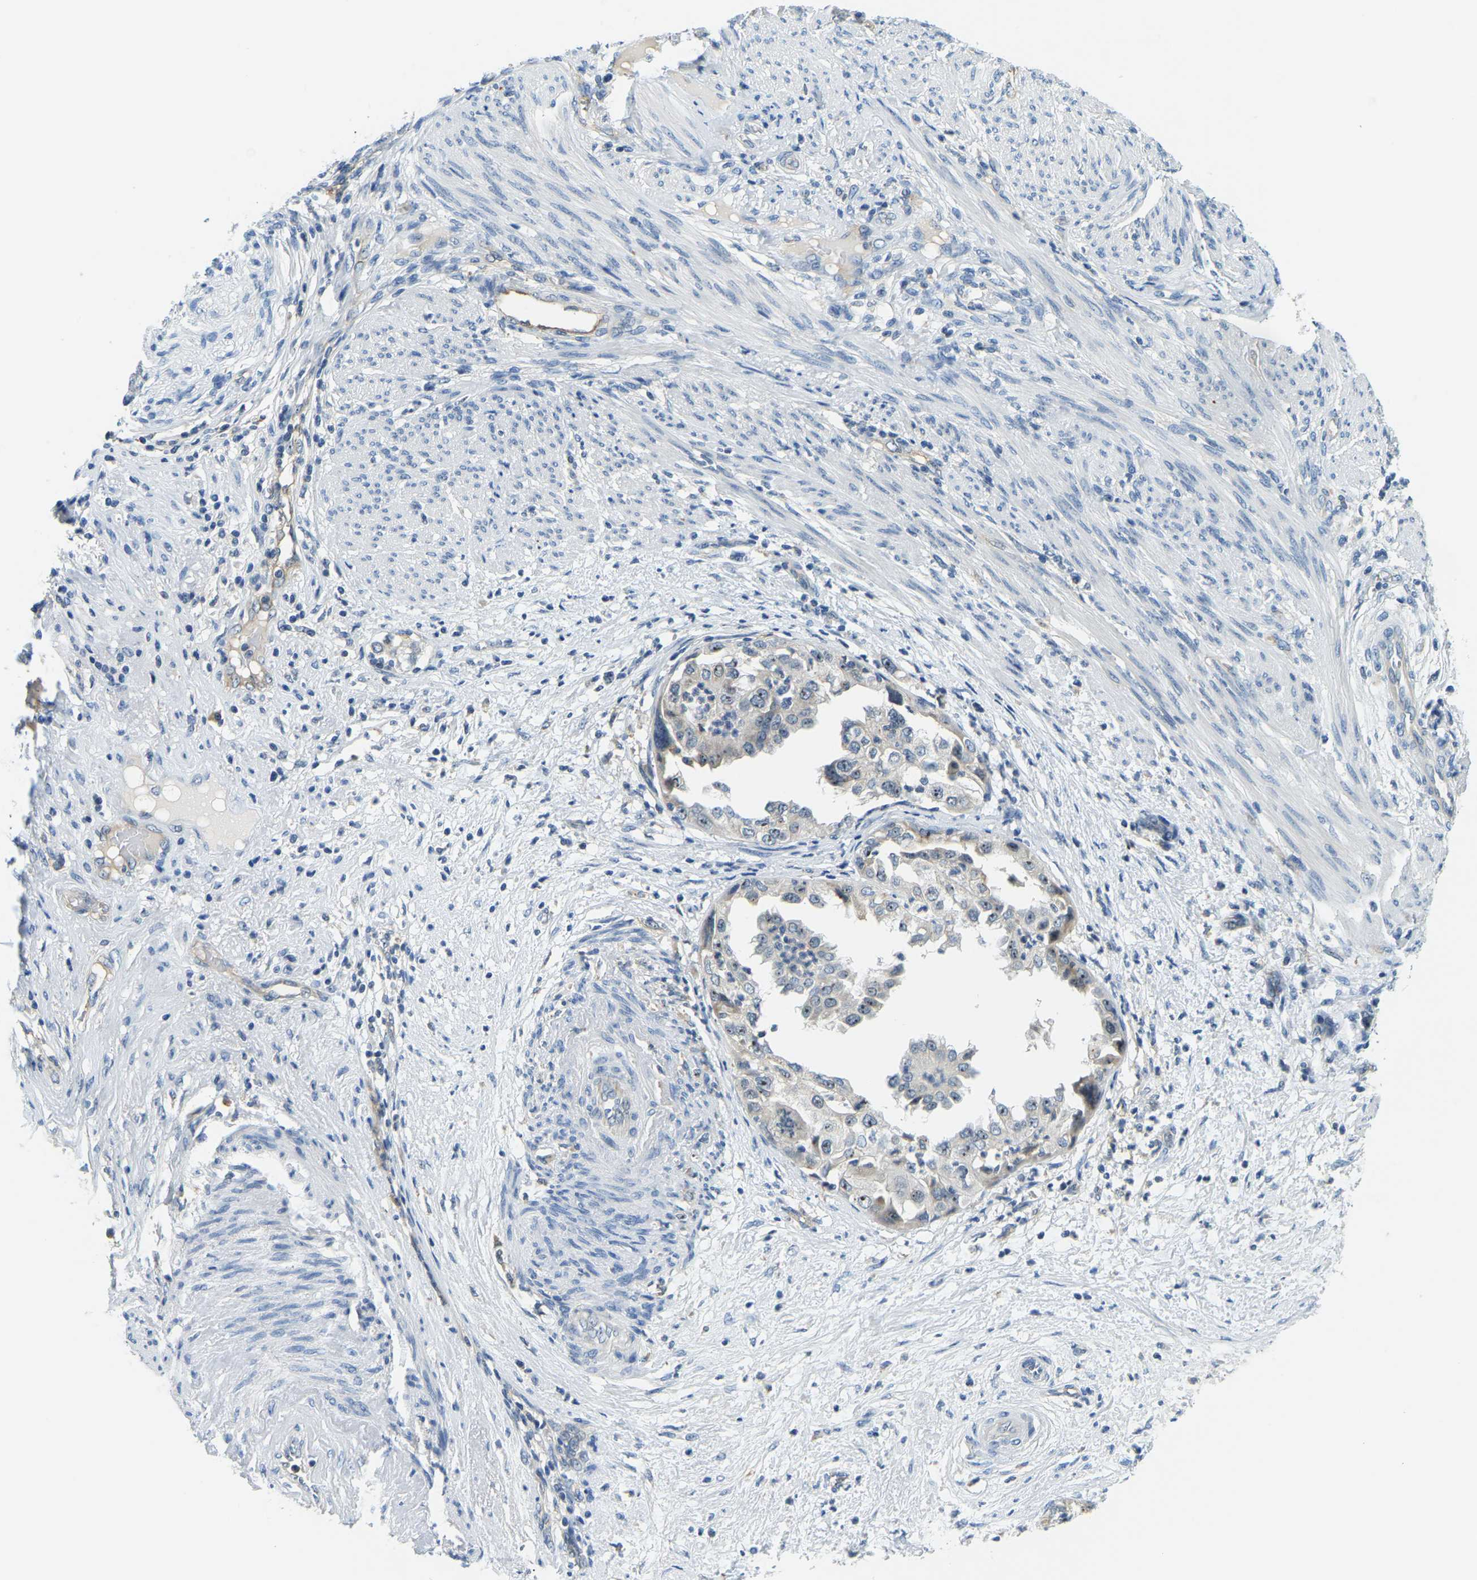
{"staining": {"intensity": "weak", "quantity": "<25%", "location": "cytoplasmic/membranous,nuclear"}, "tissue": "endometrial cancer", "cell_type": "Tumor cells", "image_type": "cancer", "snomed": [{"axis": "morphology", "description": "Adenocarcinoma, NOS"}, {"axis": "topography", "description": "Endometrium"}], "caption": "A high-resolution photomicrograph shows IHC staining of adenocarcinoma (endometrial), which shows no significant staining in tumor cells.", "gene": "RRP1", "patient": {"sex": "female", "age": 85}}